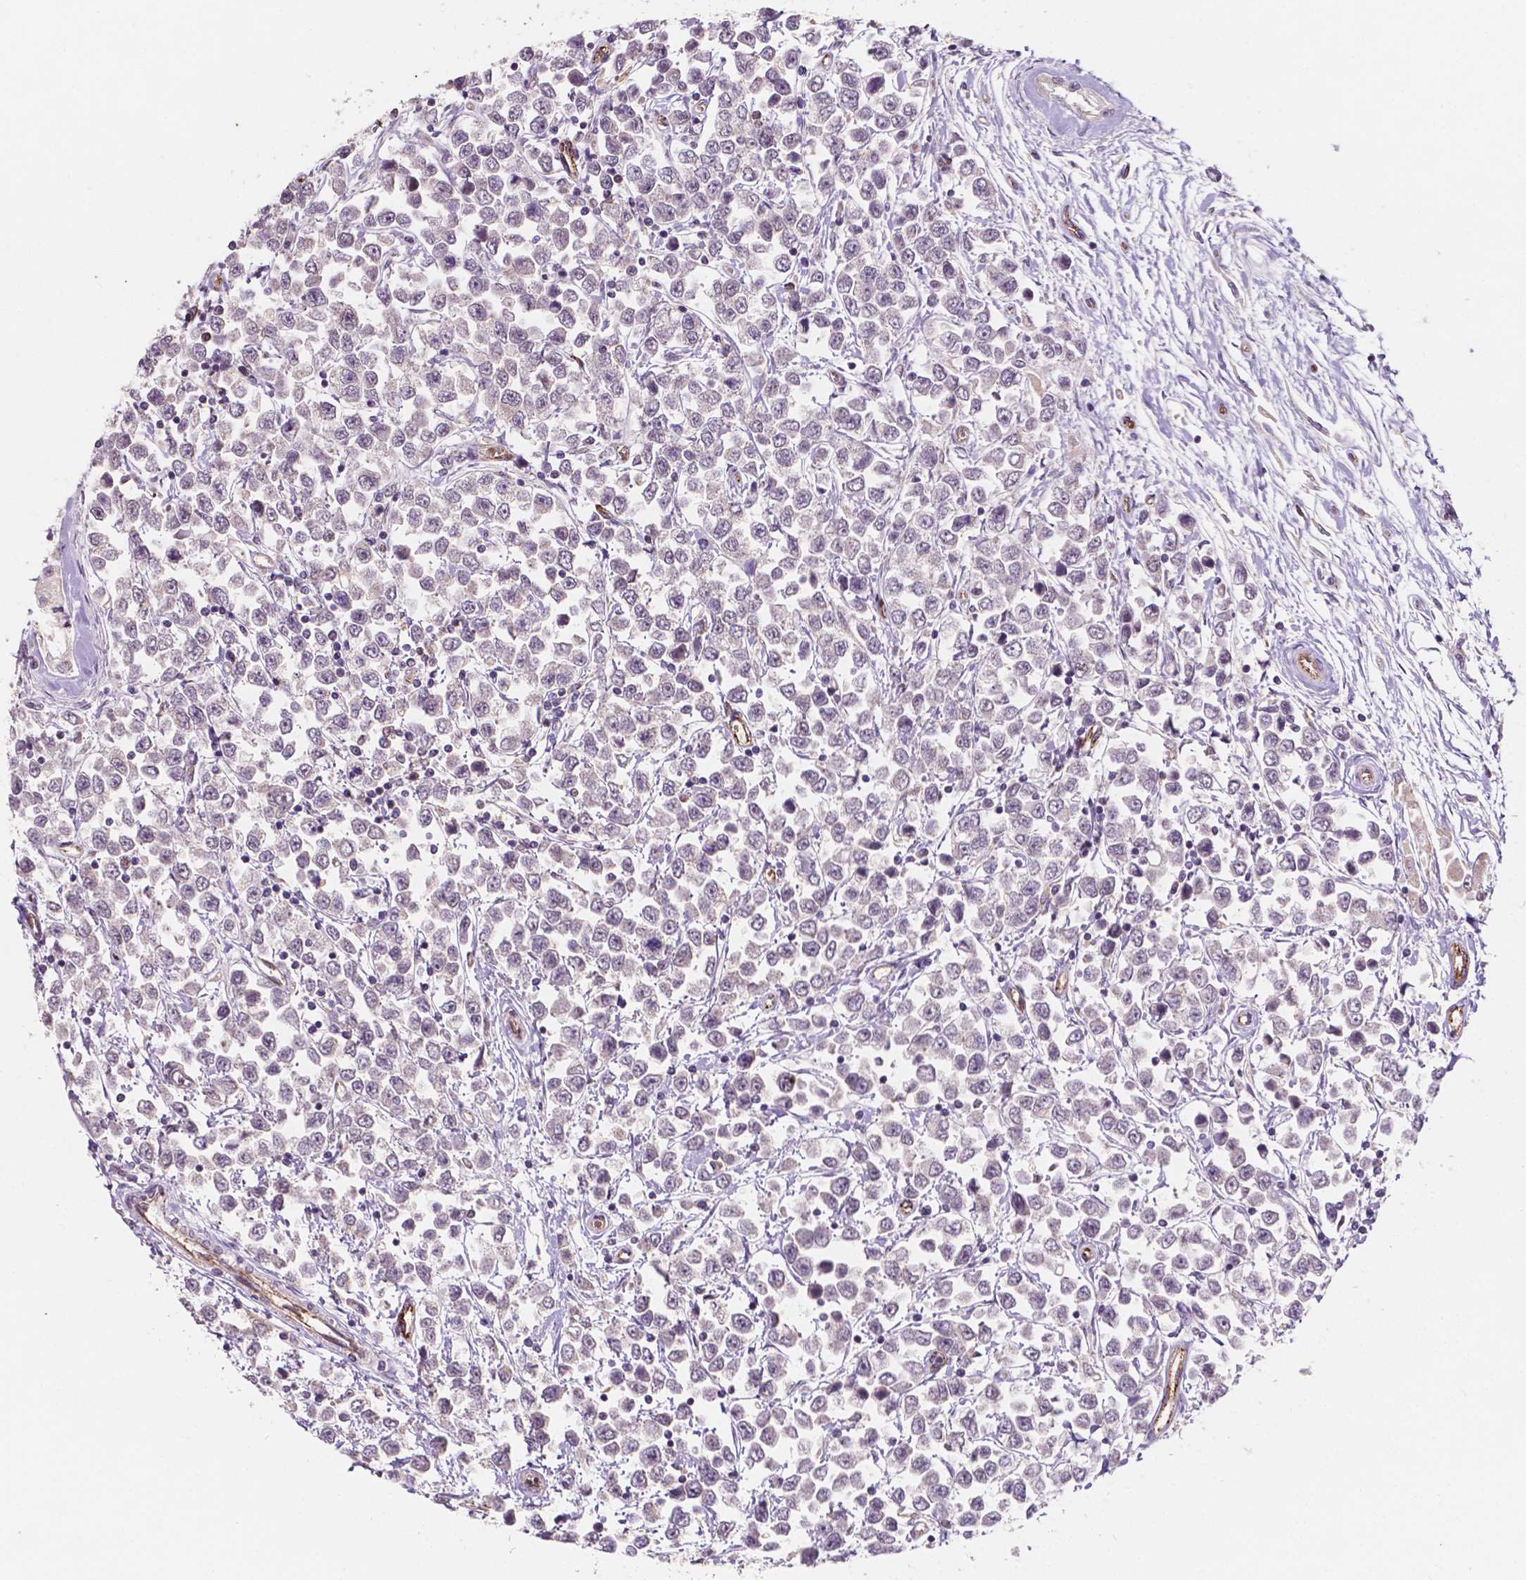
{"staining": {"intensity": "negative", "quantity": "none", "location": "none"}, "tissue": "testis cancer", "cell_type": "Tumor cells", "image_type": "cancer", "snomed": [{"axis": "morphology", "description": "Seminoma, NOS"}, {"axis": "topography", "description": "Testis"}], "caption": "Histopathology image shows no significant protein positivity in tumor cells of seminoma (testis). (DAB immunohistochemistry with hematoxylin counter stain).", "gene": "SLC22A4", "patient": {"sex": "male", "age": 34}}